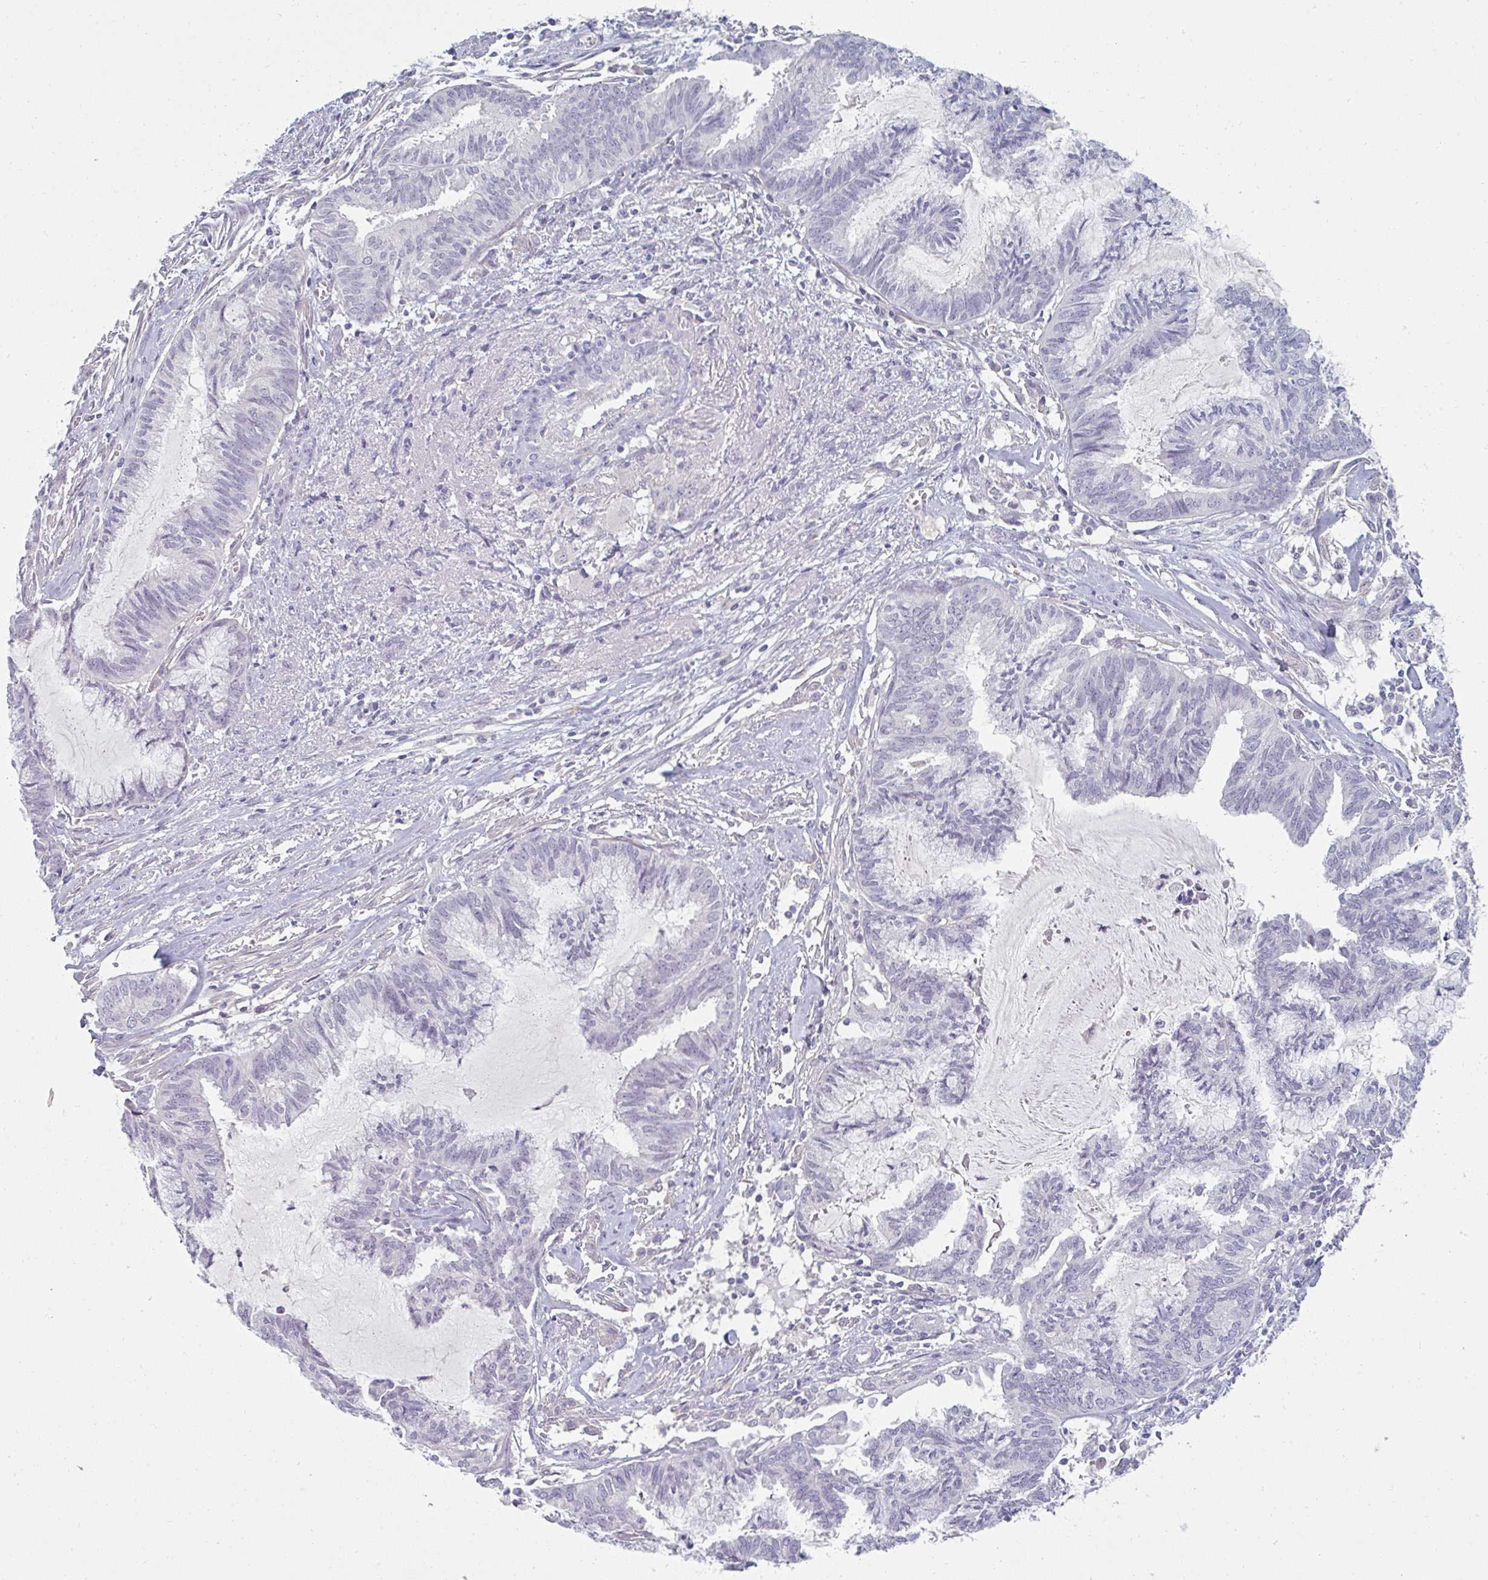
{"staining": {"intensity": "negative", "quantity": "none", "location": "none"}, "tissue": "endometrial cancer", "cell_type": "Tumor cells", "image_type": "cancer", "snomed": [{"axis": "morphology", "description": "Adenocarcinoma, NOS"}, {"axis": "topography", "description": "Endometrium"}], "caption": "Immunohistochemistry micrograph of neoplastic tissue: adenocarcinoma (endometrial) stained with DAB reveals no significant protein staining in tumor cells.", "gene": "PPFIA4", "patient": {"sex": "female", "age": 86}}